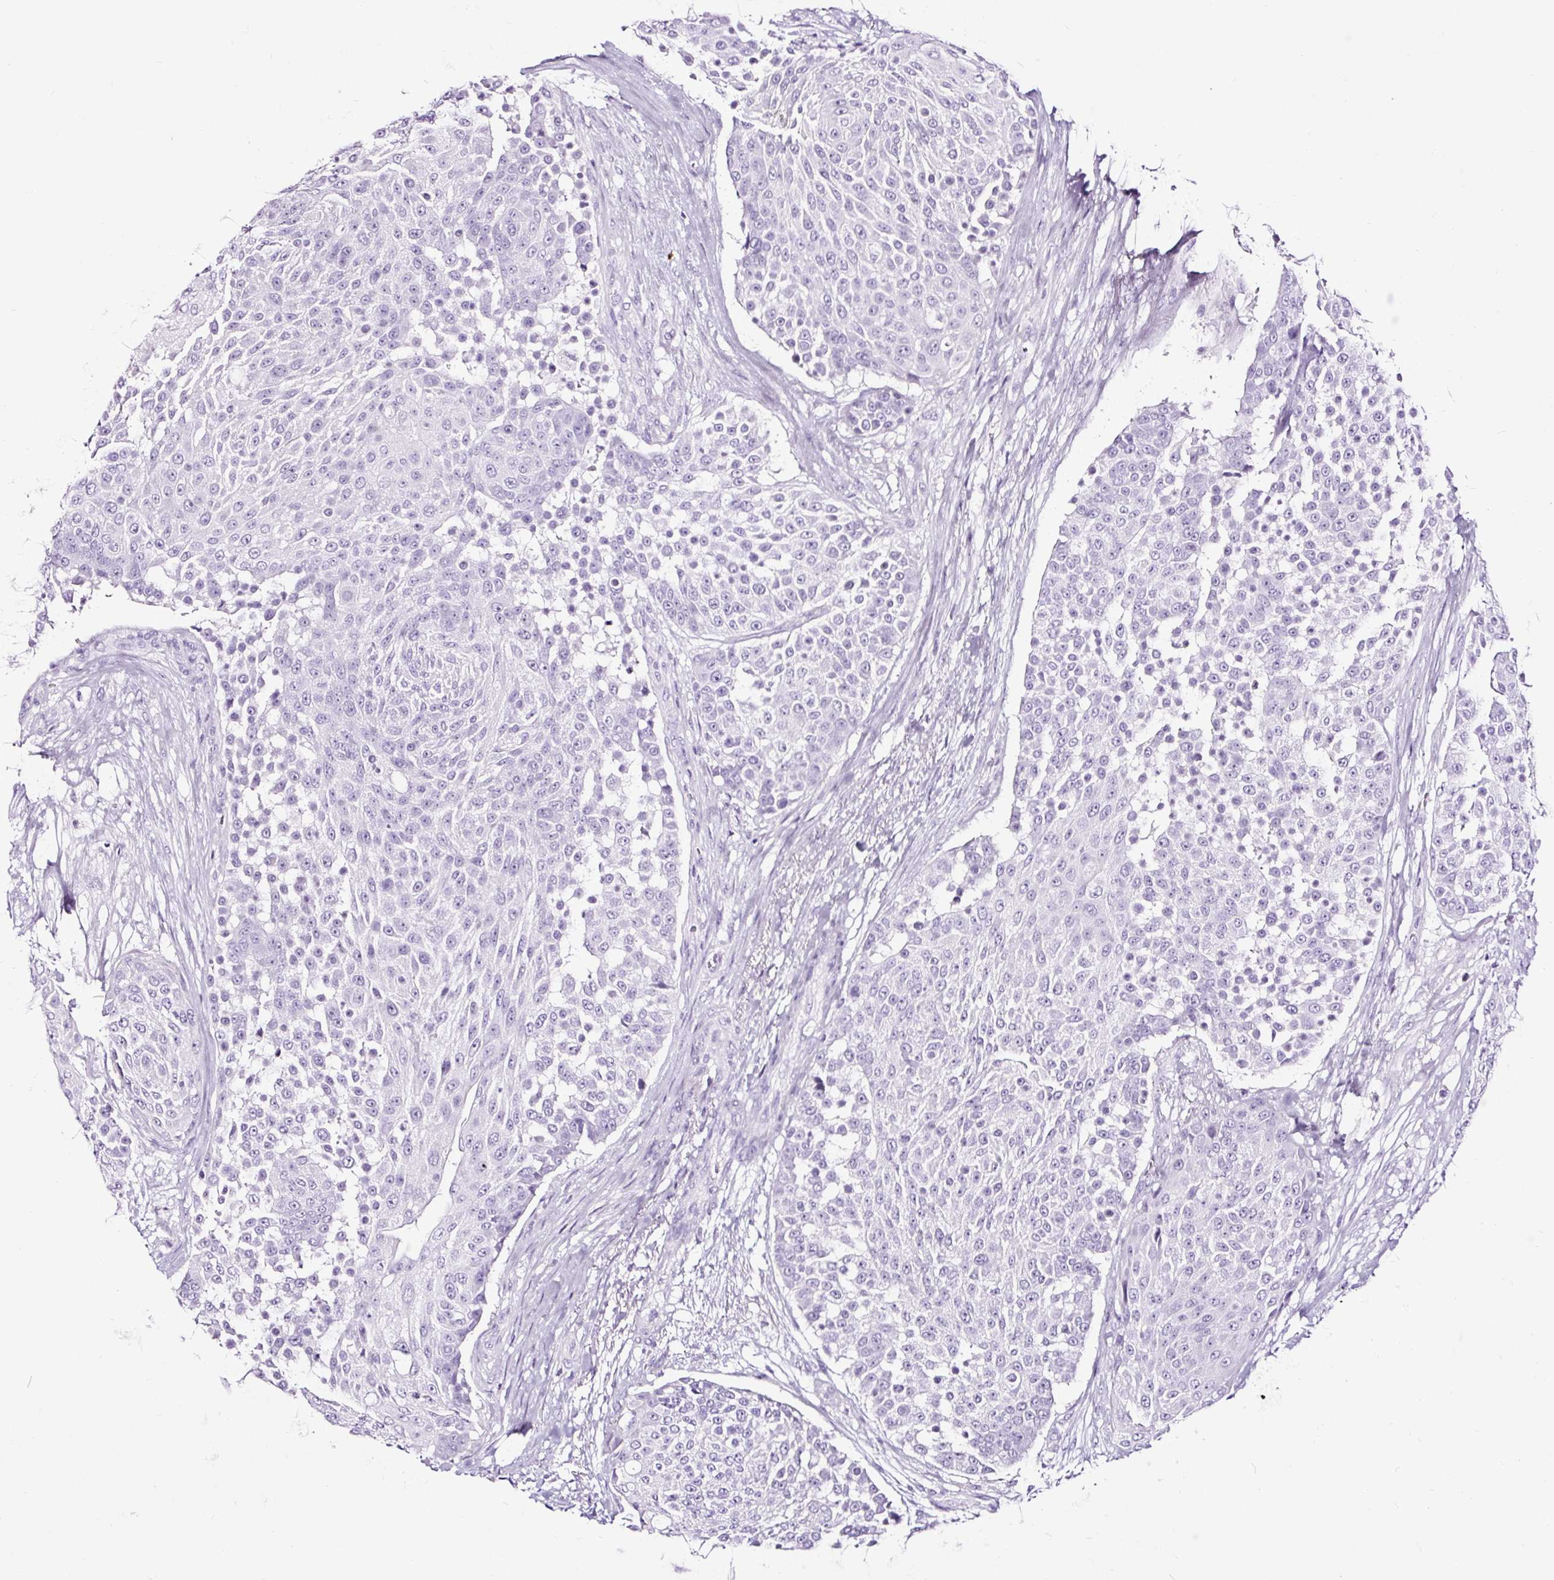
{"staining": {"intensity": "negative", "quantity": "none", "location": "none"}, "tissue": "urothelial cancer", "cell_type": "Tumor cells", "image_type": "cancer", "snomed": [{"axis": "morphology", "description": "Urothelial carcinoma, High grade"}, {"axis": "topography", "description": "Urinary bladder"}], "caption": "DAB immunohistochemical staining of urothelial cancer displays no significant expression in tumor cells.", "gene": "NPHS2", "patient": {"sex": "female", "age": 63}}